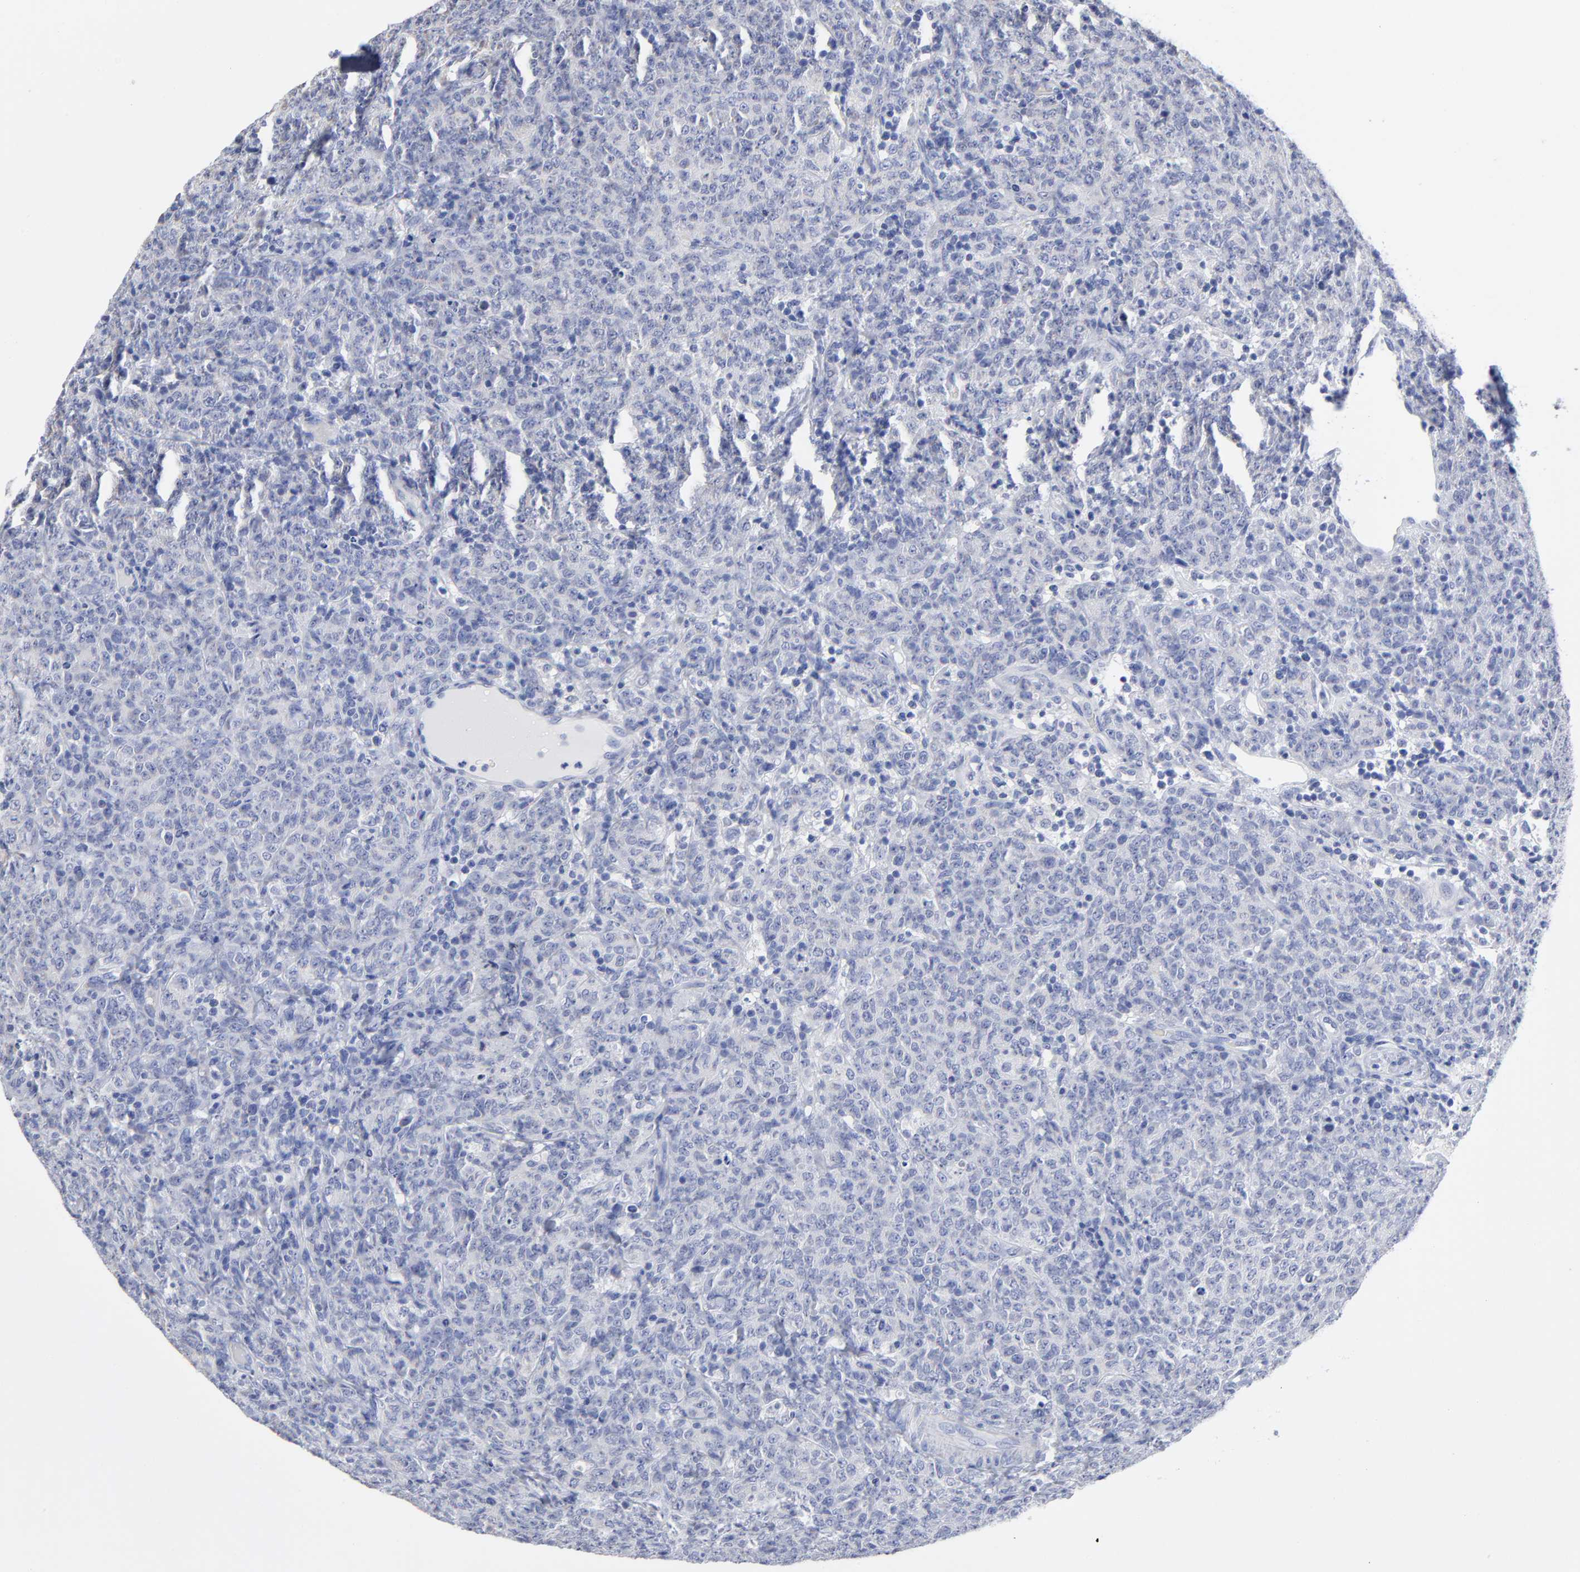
{"staining": {"intensity": "negative", "quantity": "none", "location": "none"}, "tissue": "lymphoma", "cell_type": "Tumor cells", "image_type": "cancer", "snomed": [{"axis": "morphology", "description": "Malignant lymphoma, non-Hodgkin's type, High grade"}, {"axis": "topography", "description": "Tonsil"}], "caption": "An image of high-grade malignant lymphoma, non-Hodgkin's type stained for a protein exhibits no brown staining in tumor cells.", "gene": "PTP4A1", "patient": {"sex": "female", "age": 36}}